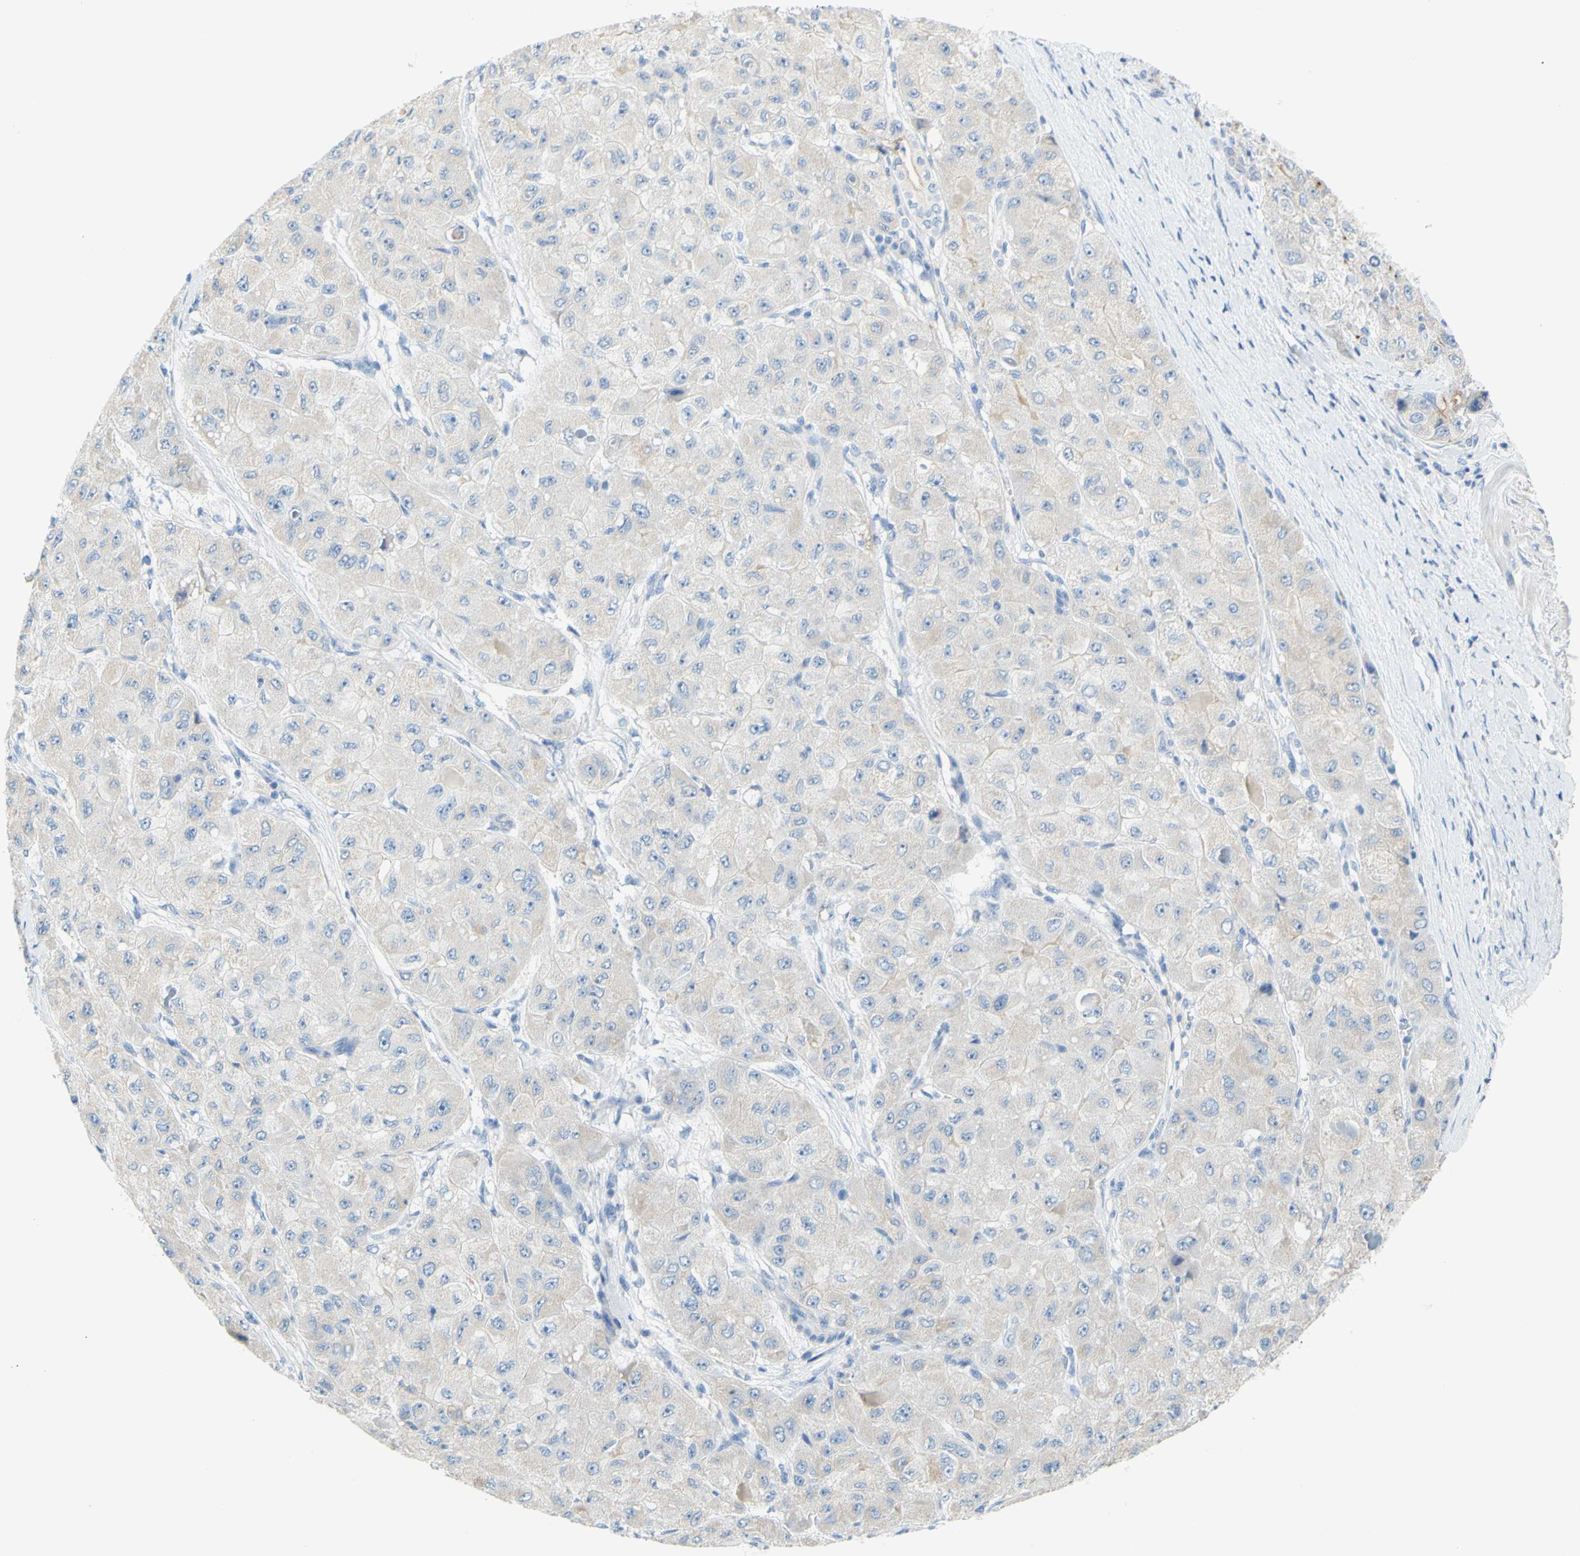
{"staining": {"intensity": "weak", "quantity": ">75%", "location": "cytoplasmic/membranous"}, "tissue": "liver cancer", "cell_type": "Tumor cells", "image_type": "cancer", "snomed": [{"axis": "morphology", "description": "Carcinoma, Hepatocellular, NOS"}, {"axis": "topography", "description": "Liver"}], "caption": "There is low levels of weak cytoplasmic/membranous positivity in tumor cells of liver hepatocellular carcinoma, as demonstrated by immunohistochemical staining (brown color).", "gene": "SLC1A2", "patient": {"sex": "male", "age": 80}}